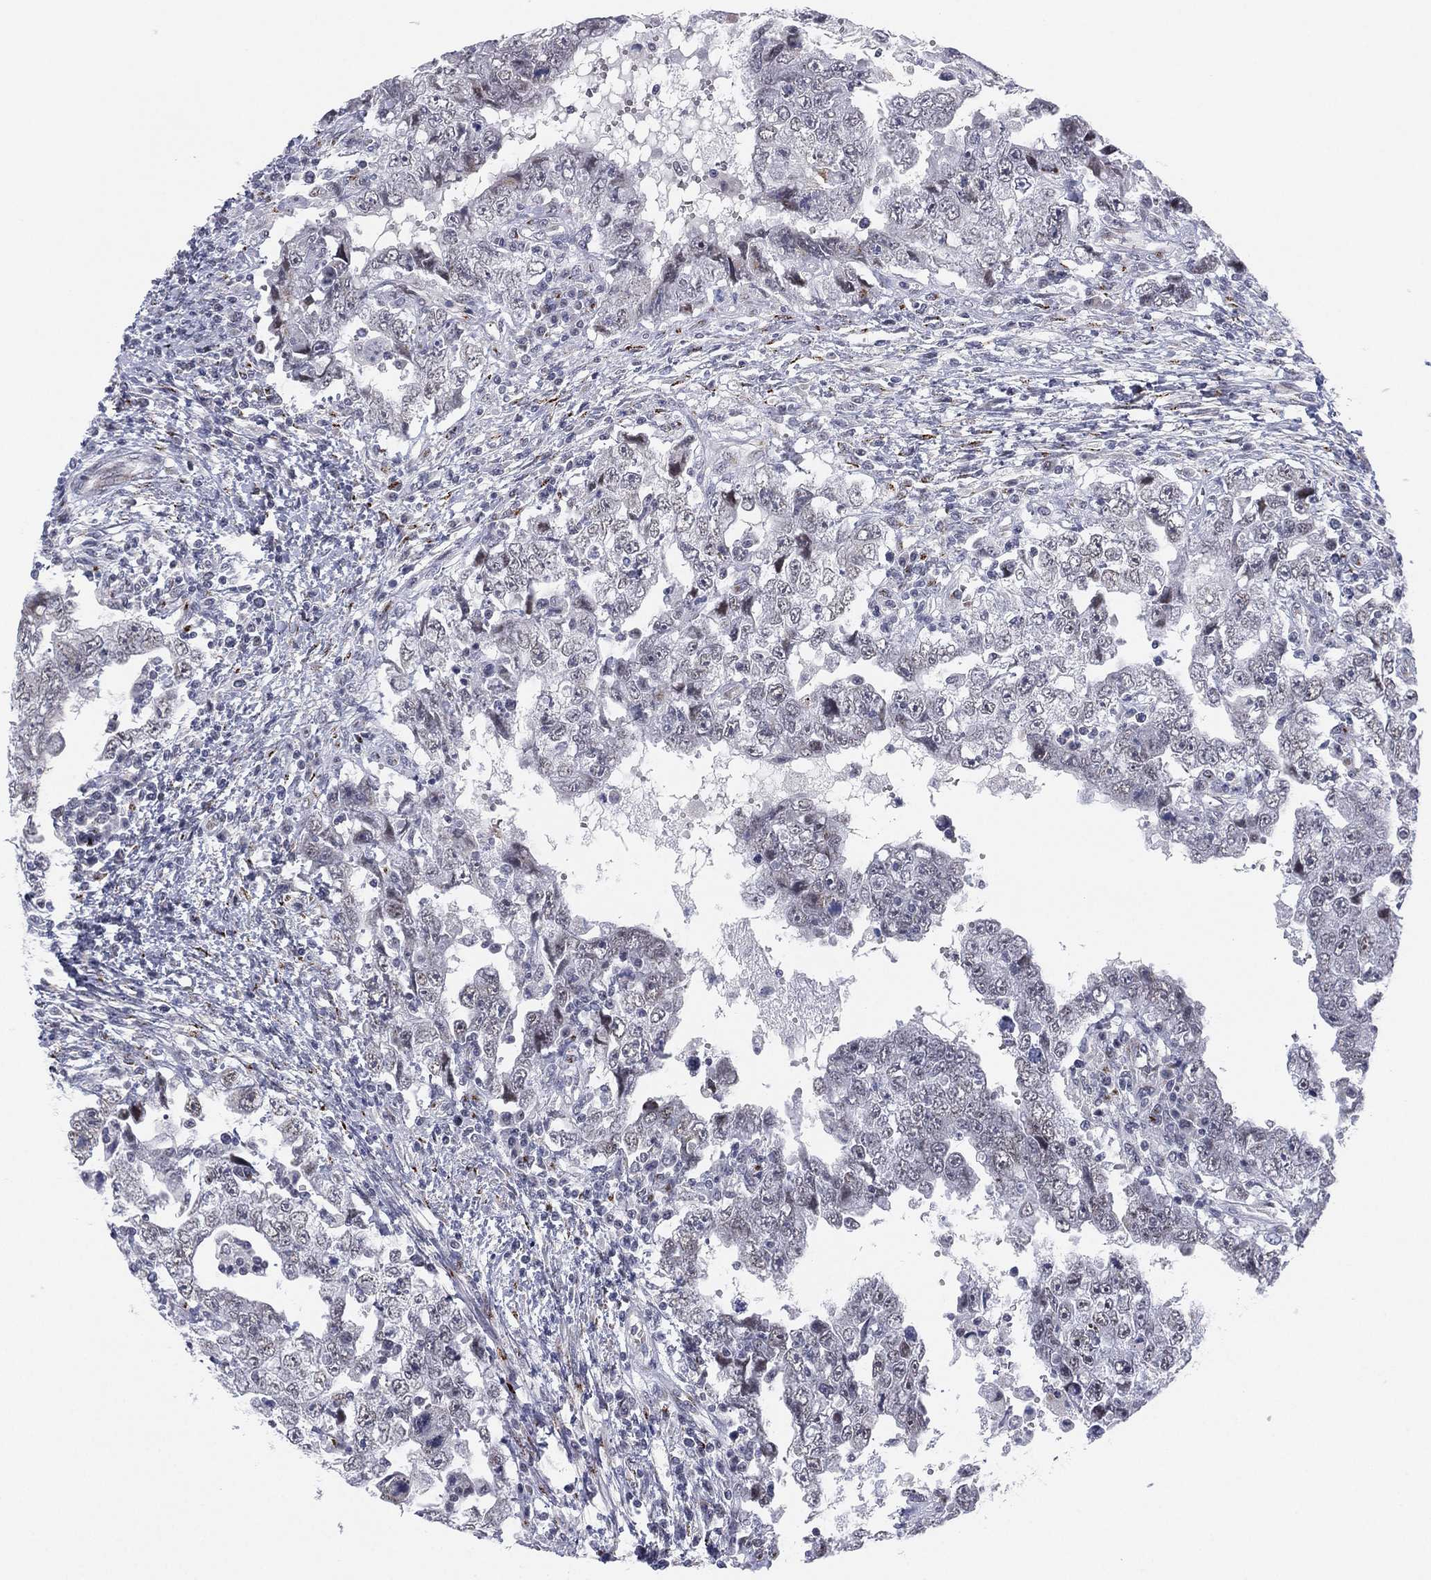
{"staining": {"intensity": "negative", "quantity": "none", "location": "none"}, "tissue": "testis cancer", "cell_type": "Tumor cells", "image_type": "cancer", "snomed": [{"axis": "morphology", "description": "Carcinoma, Embryonal, NOS"}, {"axis": "topography", "description": "Testis"}], "caption": "The histopathology image exhibits no staining of tumor cells in testis cancer (embryonal carcinoma).", "gene": "CD177", "patient": {"sex": "male", "age": 26}}